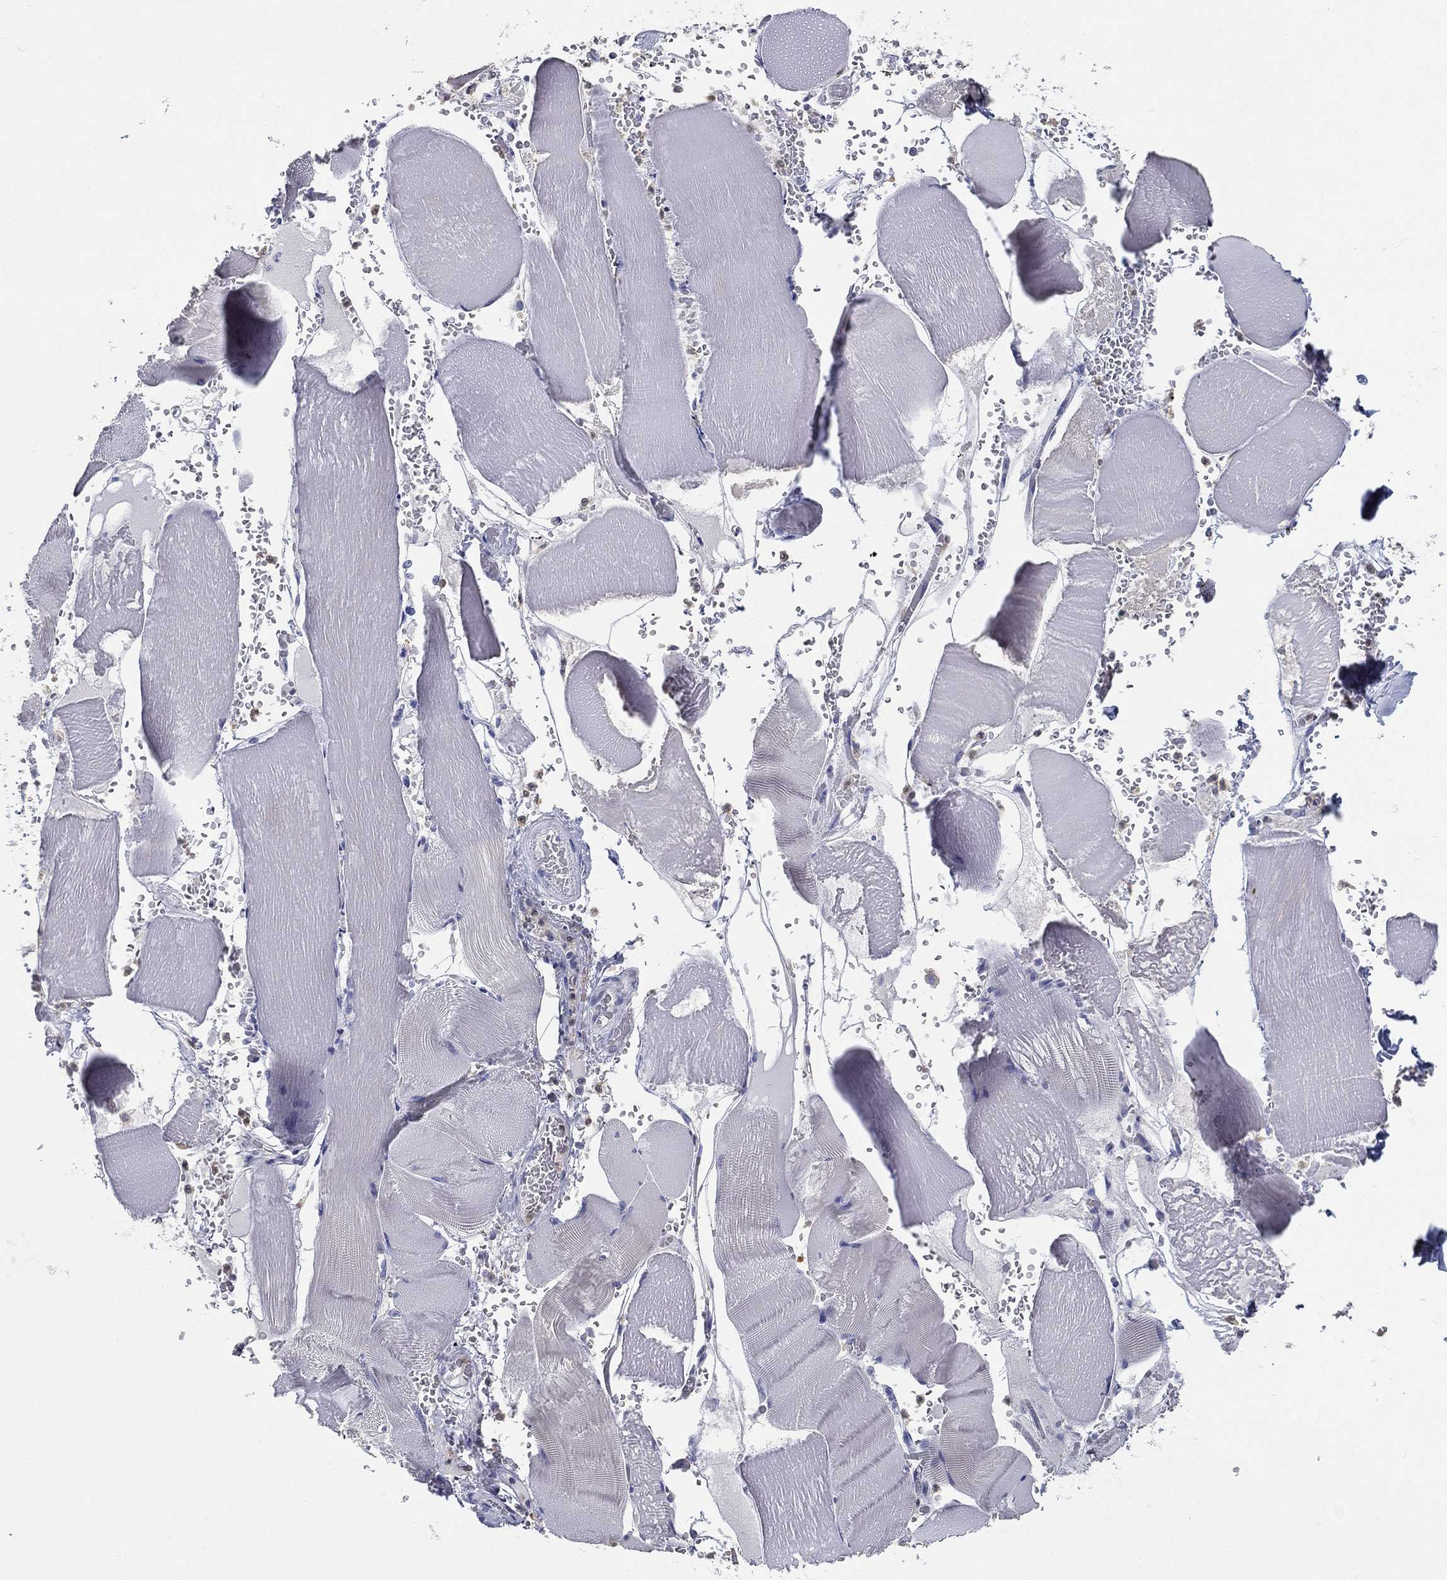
{"staining": {"intensity": "negative", "quantity": "none", "location": "none"}, "tissue": "skeletal muscle", "cell_type": "Myocytes", "image_type": "normal", "snomed": [{"axis": "morphology", "description": "Normal tissue, NOS"}, {"axis": "topography", "description": "Skeletal muscle"}], "caption": "A photomicrograph of human skeletal muscle is negative for staining in myocytes.", "gene": "DEFB121", "patient": {"sex": "male", "age": 56}}